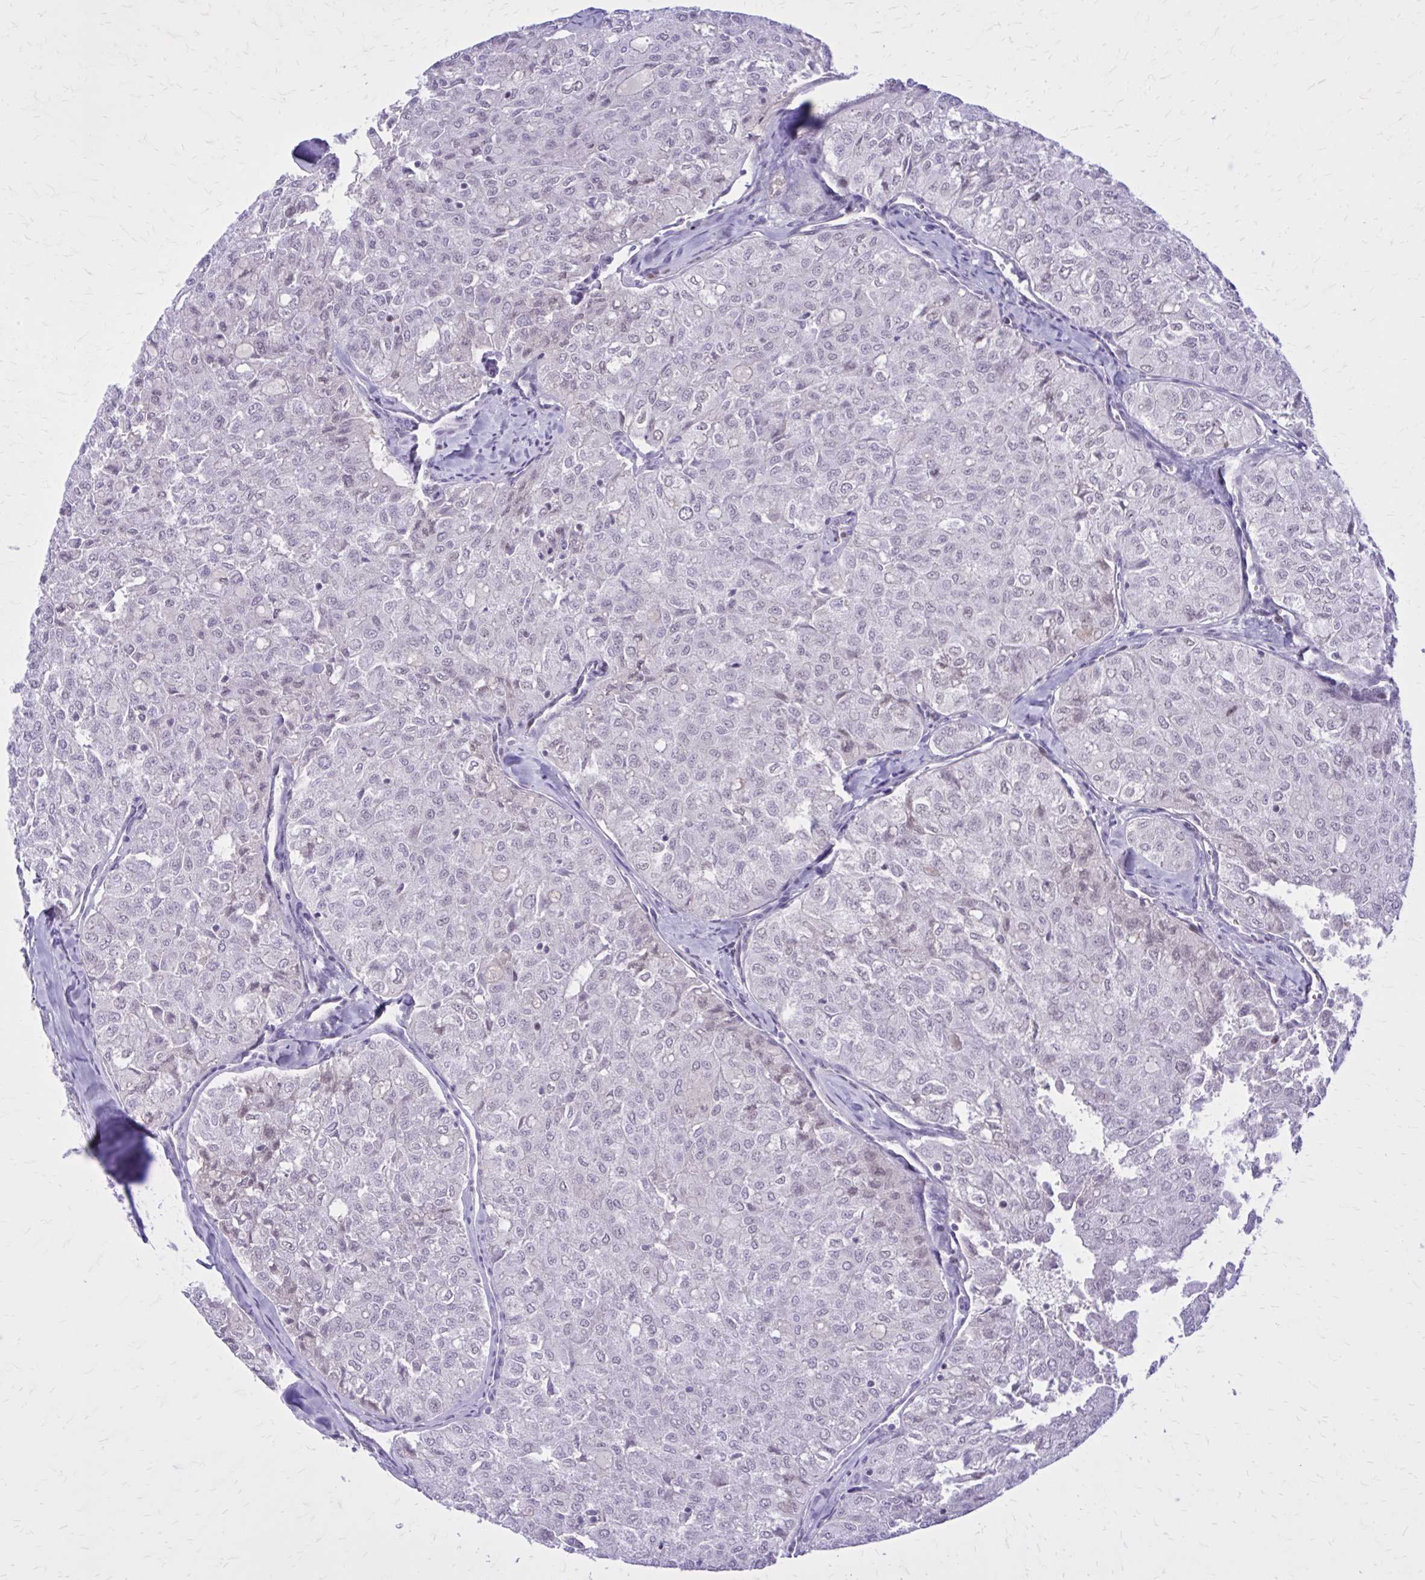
{"staining": {"intensity": "weak", "quantity": "25%-75%", "location": "nuclear"}, "tissue": "thyroid cancer", "cell_type": "Tumor cells", "image_type": "cancer", "snomed": [{"axis": "morphology", "description": "Follicular adenoma carcinoma, NOS"}, {"axis": "topography", "description": "Thyroid gland"}], "caption": "Tumor cells reveal low levels of weak nuclear expression in approximately 25%-75% of cells in follicular adenoma carcinoma (thyroid).", "gene": "ZBTB25", "patient": {"sex": "male", "age": 75}}